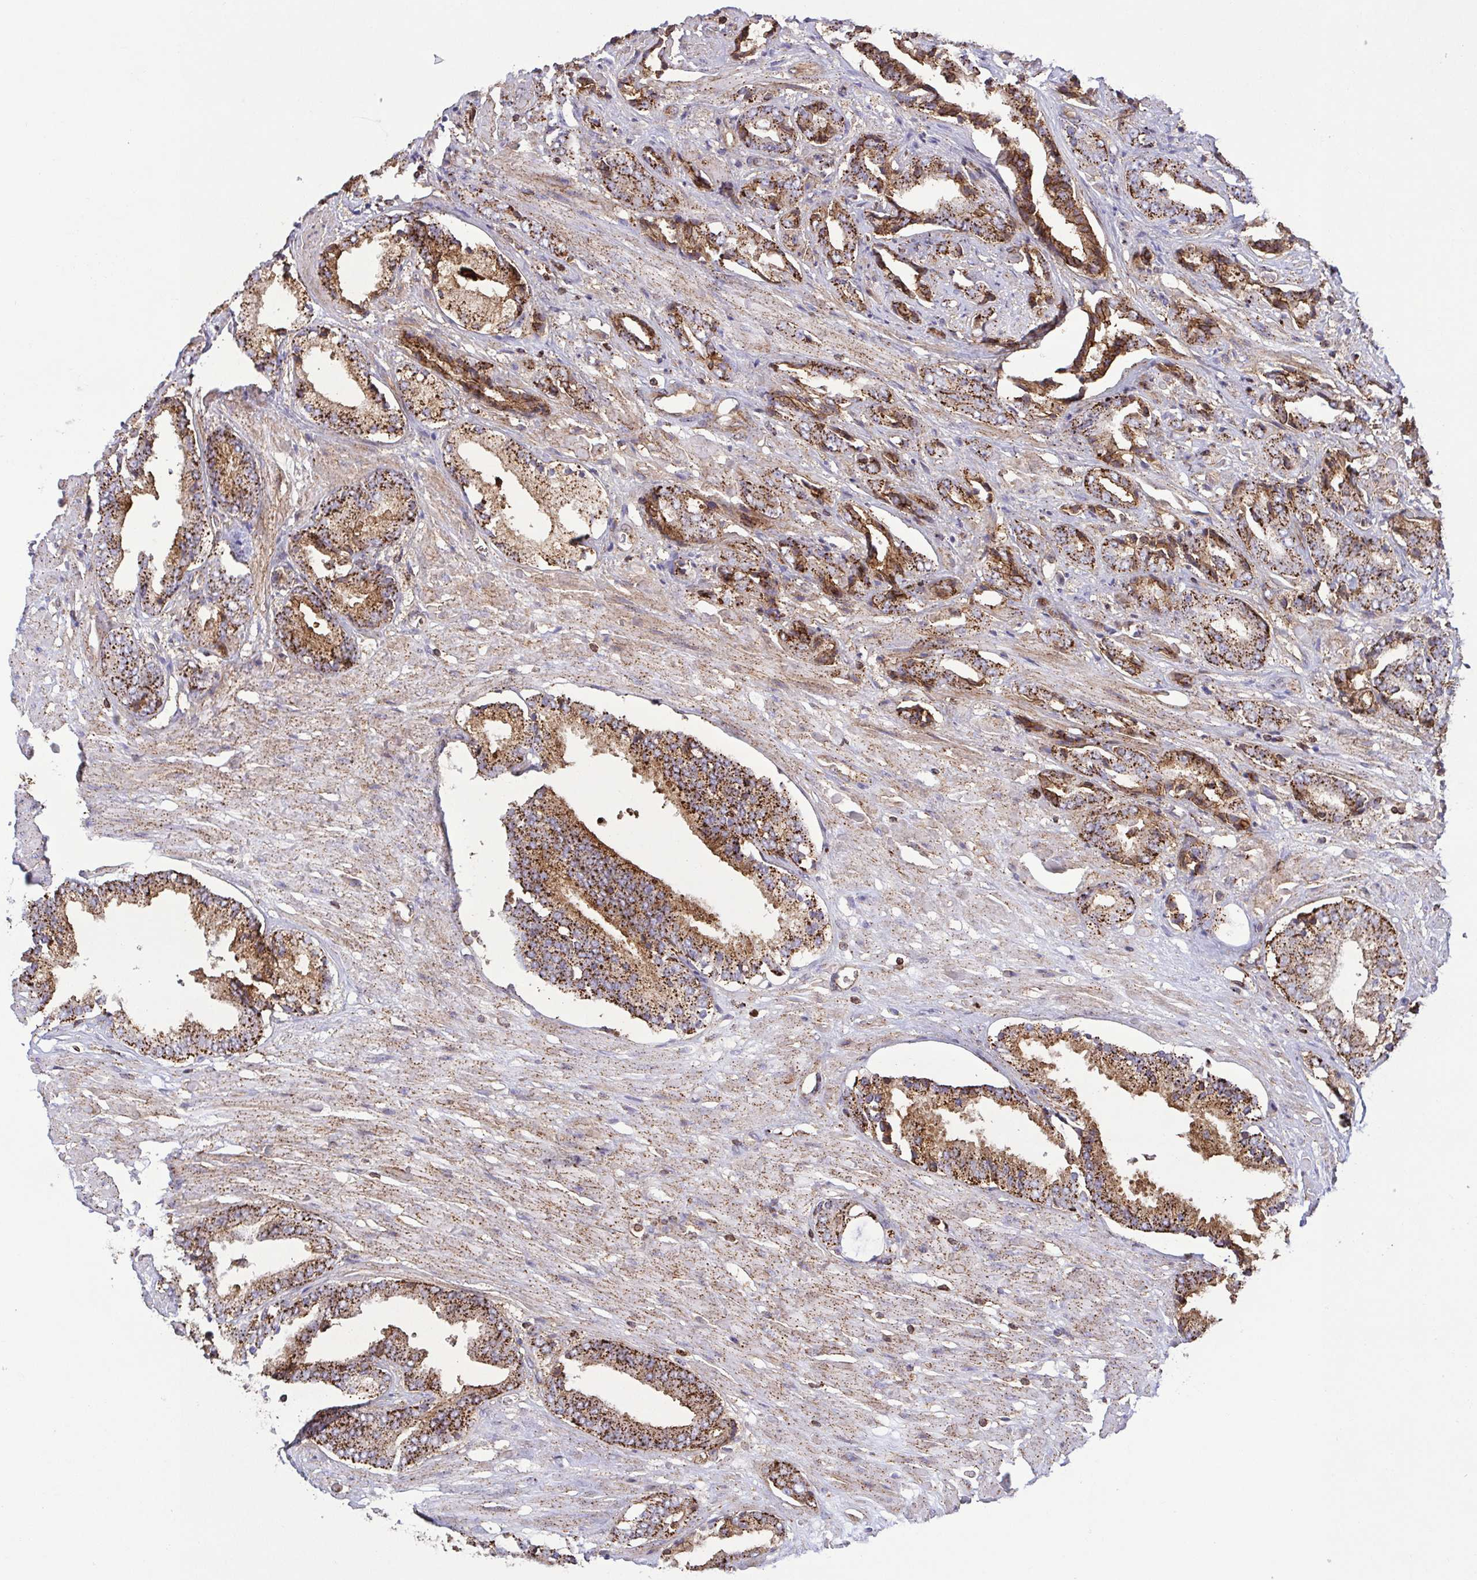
{"staining": {"intensity": "moderate", "quantity": ">75%", "location": "cytoplasmic/membranous"}, "tissue": "prostate cancer", "cell_type": "Tumor cells", "image_type": "cancer", "snomed": [{"axis": "morphology", "description": "Adenocarcinoma, High grade"}, {"axis": "topography", "description": "Prostate"}], "caption": "This is an image of immunohistochemistry (IHC) staining of high-grade adenocarcinoma (prostate), which shows moderate expression in the cytoplasmic/membranous of tumor cells.", "gene": "CHMP1B", "patient": {"sex": "male", "age": 56}}